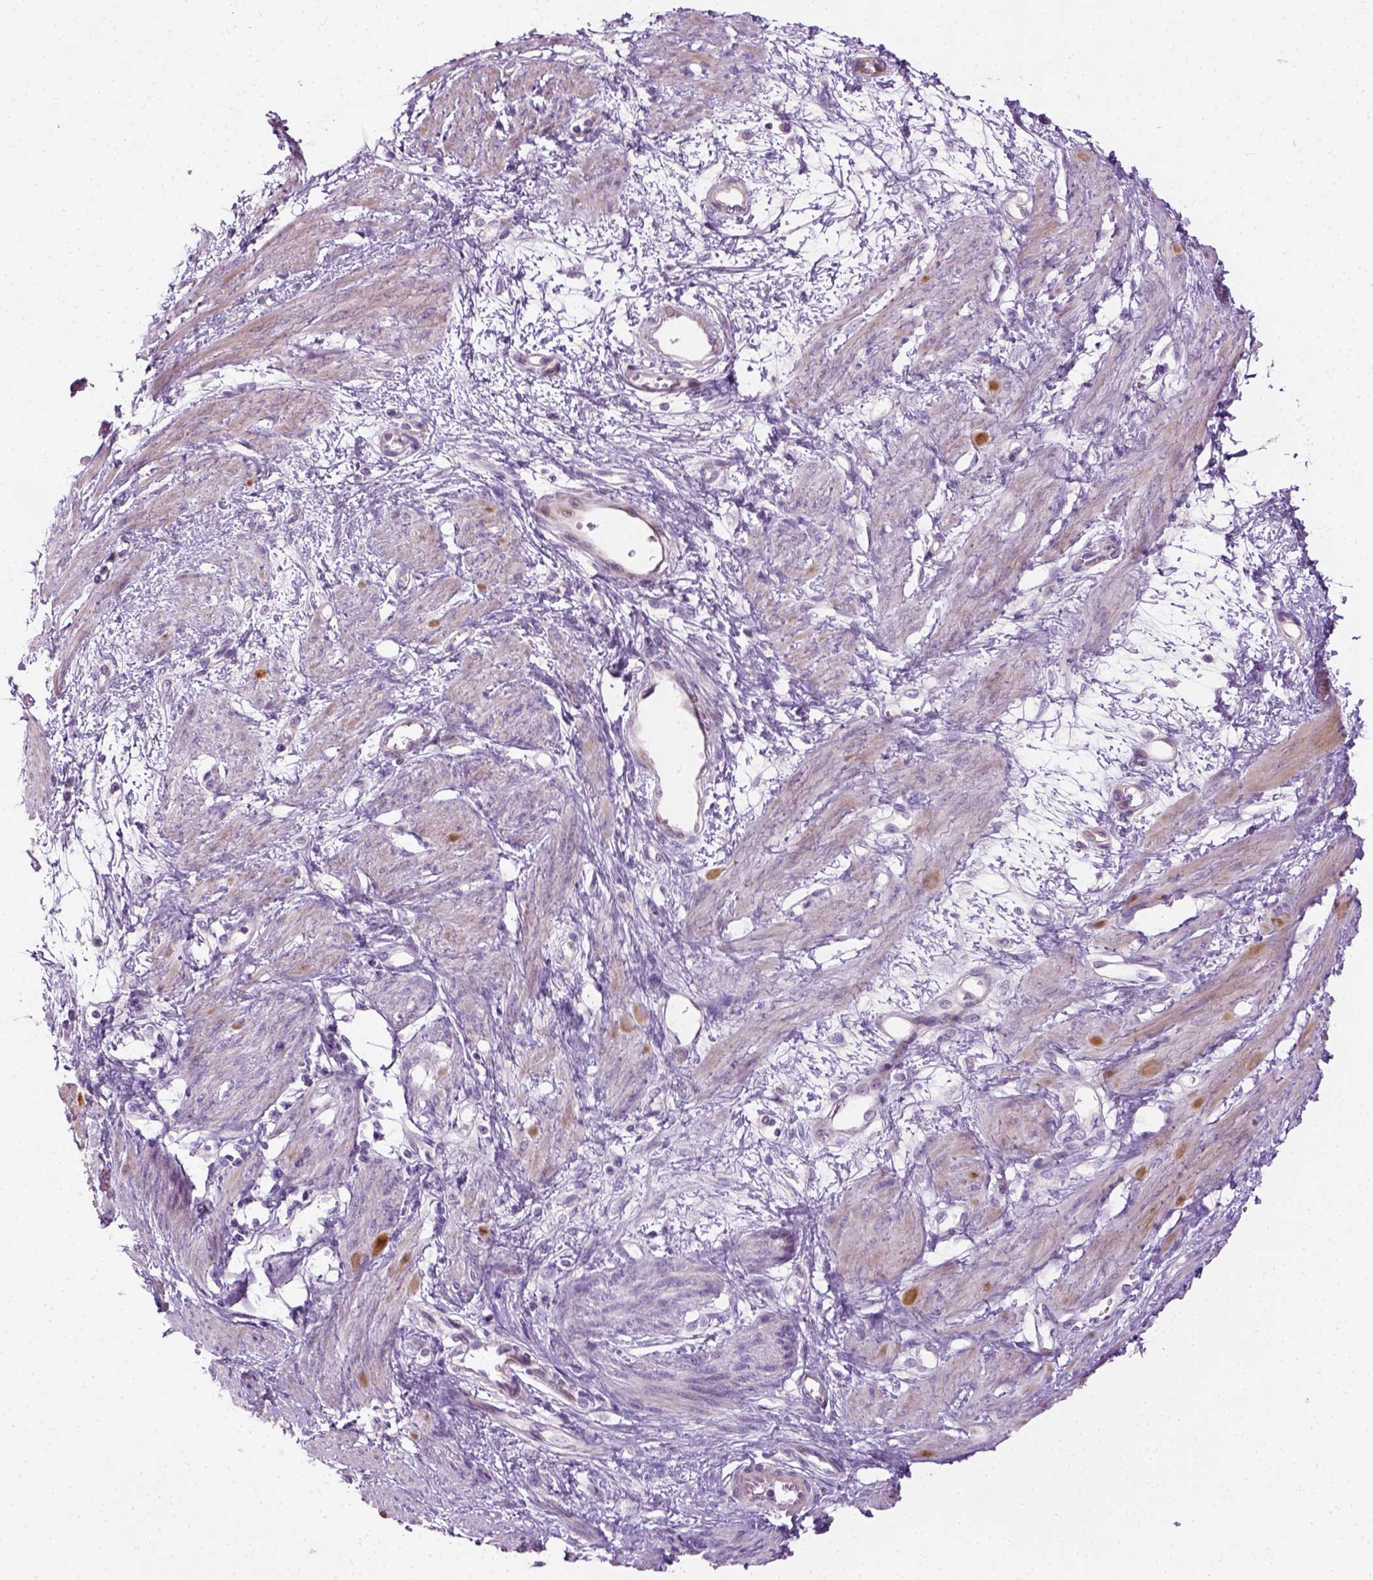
{"staining": {"intensity": "moderate", "quantity": "<25%", "location": "cytoplasmic/membranous"}, "tissue": "smooth muscle", "cell_type": "Smooth muscle cells", "image_type": "normal", "snomed": [{"axis": "morphology", "description": "Normal tissue, NOS"}, {"axis": "topography", "description": "Smooth muscle"}, {"axis": "topography", "description": "Uterus"}], "caption": "A micrograph of human smooth muscle stained for a protein shows moderate cytoplasmic/membranous brown staining in smooth muscle cells. (Brightfield microscopy of DAB IHC at high magnification).", "gene": "PKP3", "patient": {"sex": "female", "age": 39}}